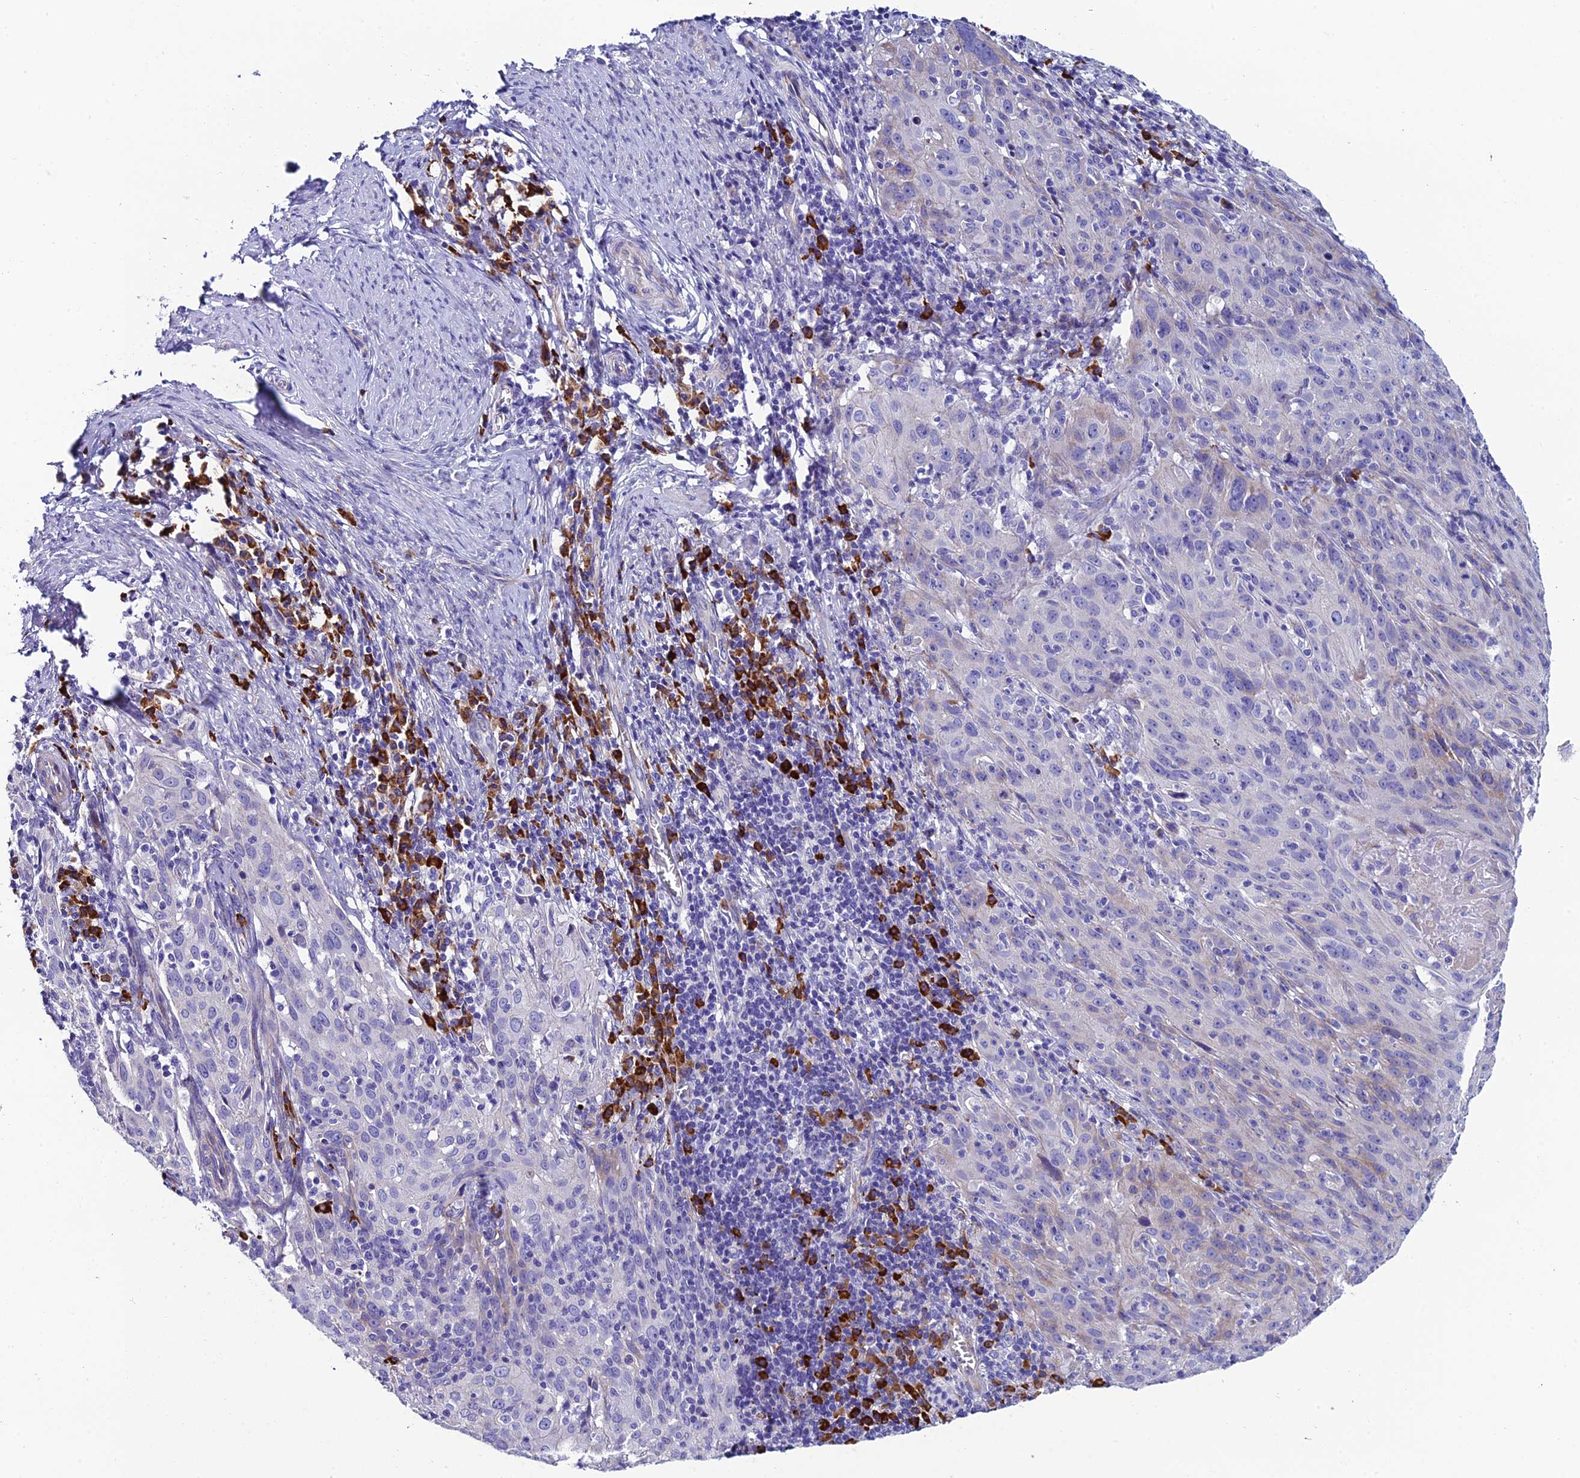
{"staining": {"intensity": "negative", "quantity": "none", "location": "none"}, "tissue": "cervical cancer", "cell_type": "Tumor cells", "image_type": "cancer", "snomed": [{"axis": "morphology", "description": "Squamous cell carcinoma, NOS"}, {"axis": "topography", "description": "Cervix"}], "caption": "Cervical cancer stained for a protein using immunohistochemistry (IHC) displays no expression tumor cells.", "gene": "MACIR", "patient": {"sex": "female", "age": 50}}